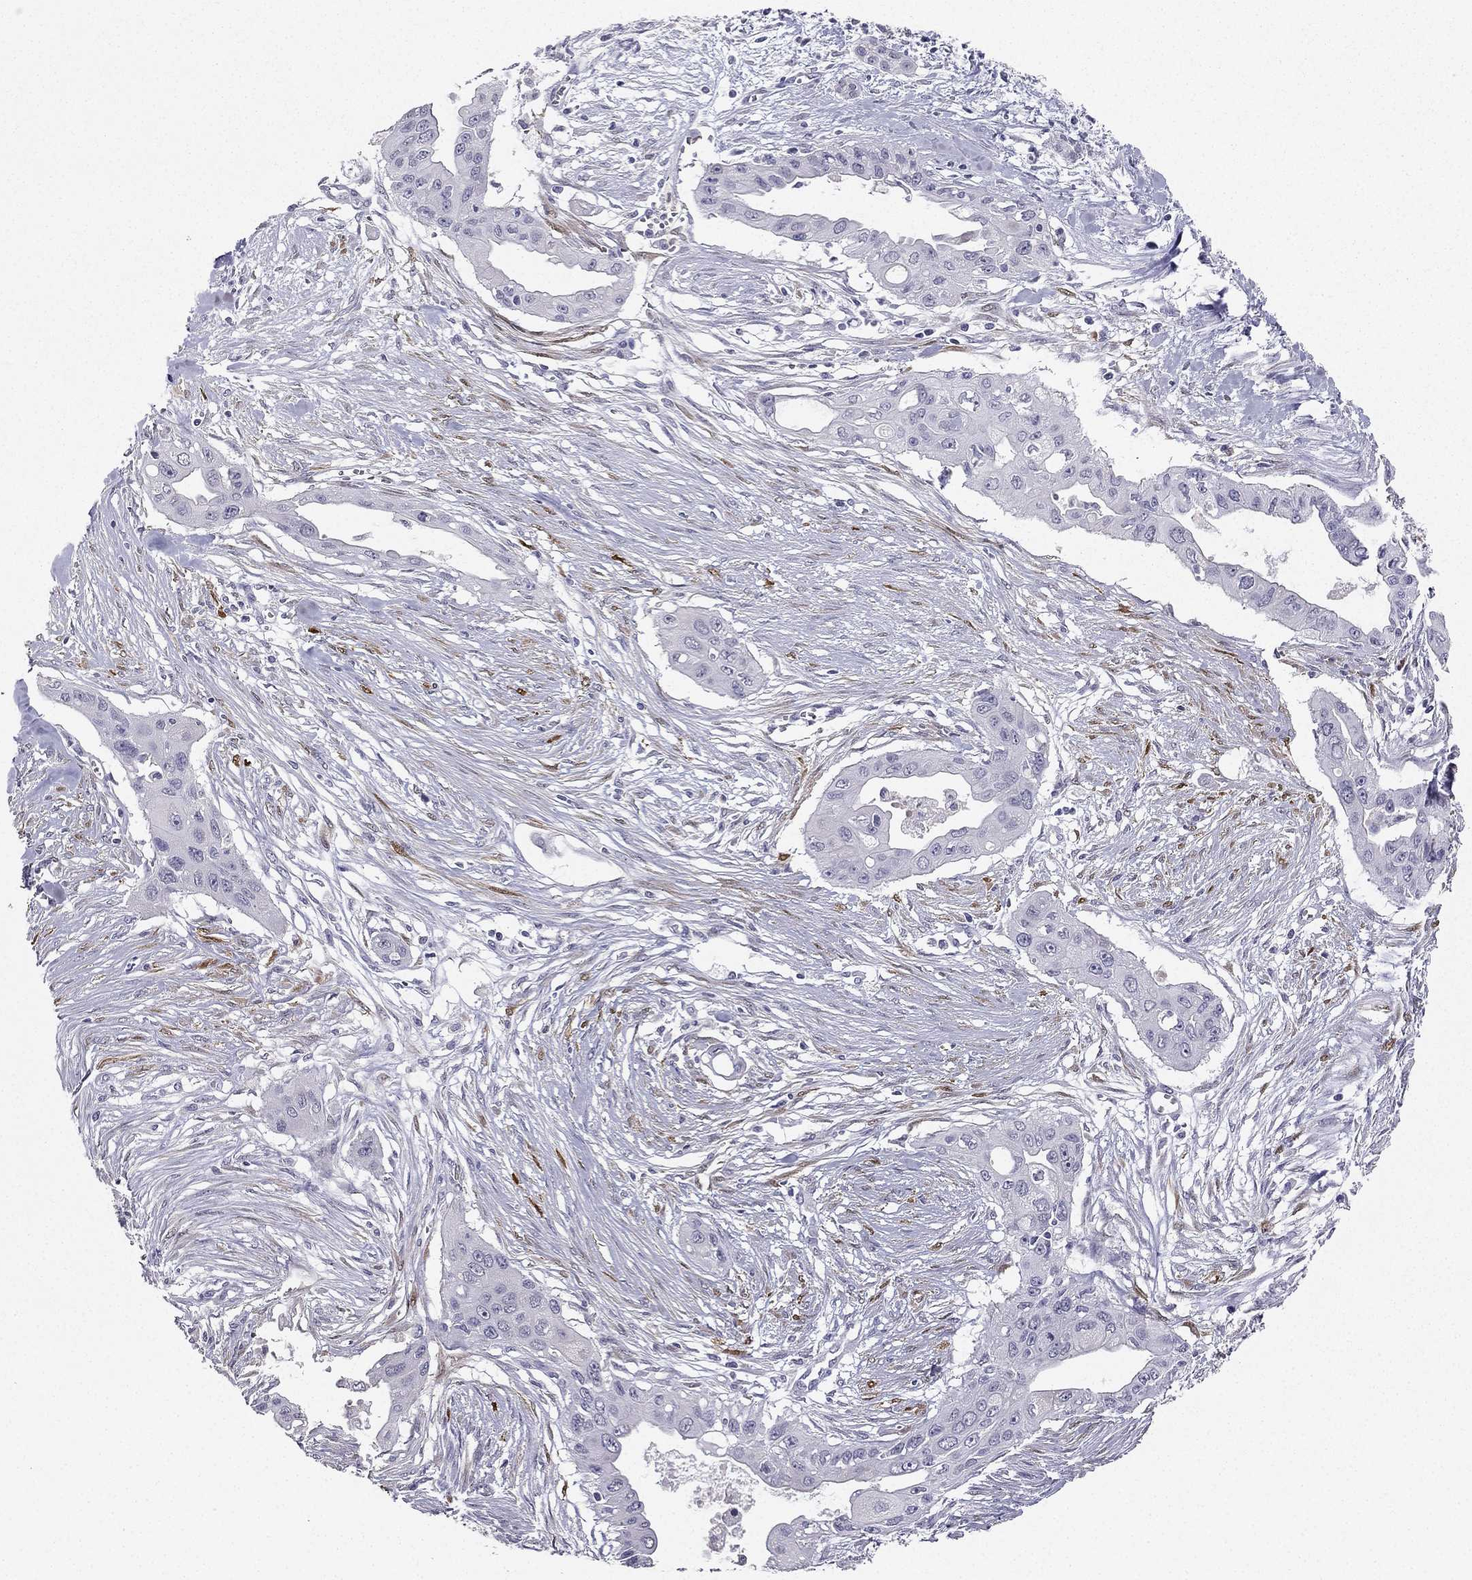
{"staining": {"intensity": "negative", "quantity": "none", "location": "none"}, "tissue": "pancreatic cancer", "cell_type": "Tumor cells", "image_type": "cancer", "snomed": [{"axis": "morphology", "description": "Adenocarcinoma, NOS"}, {"axis": "topography", "description": "Pancreas"}], "caption": "Pancreatic cancer stained for a protein using immunohistochemistry shows no positivity tumor cells.", "gene": "CALB2", "patient": {"sex": "male", "age": 60}}